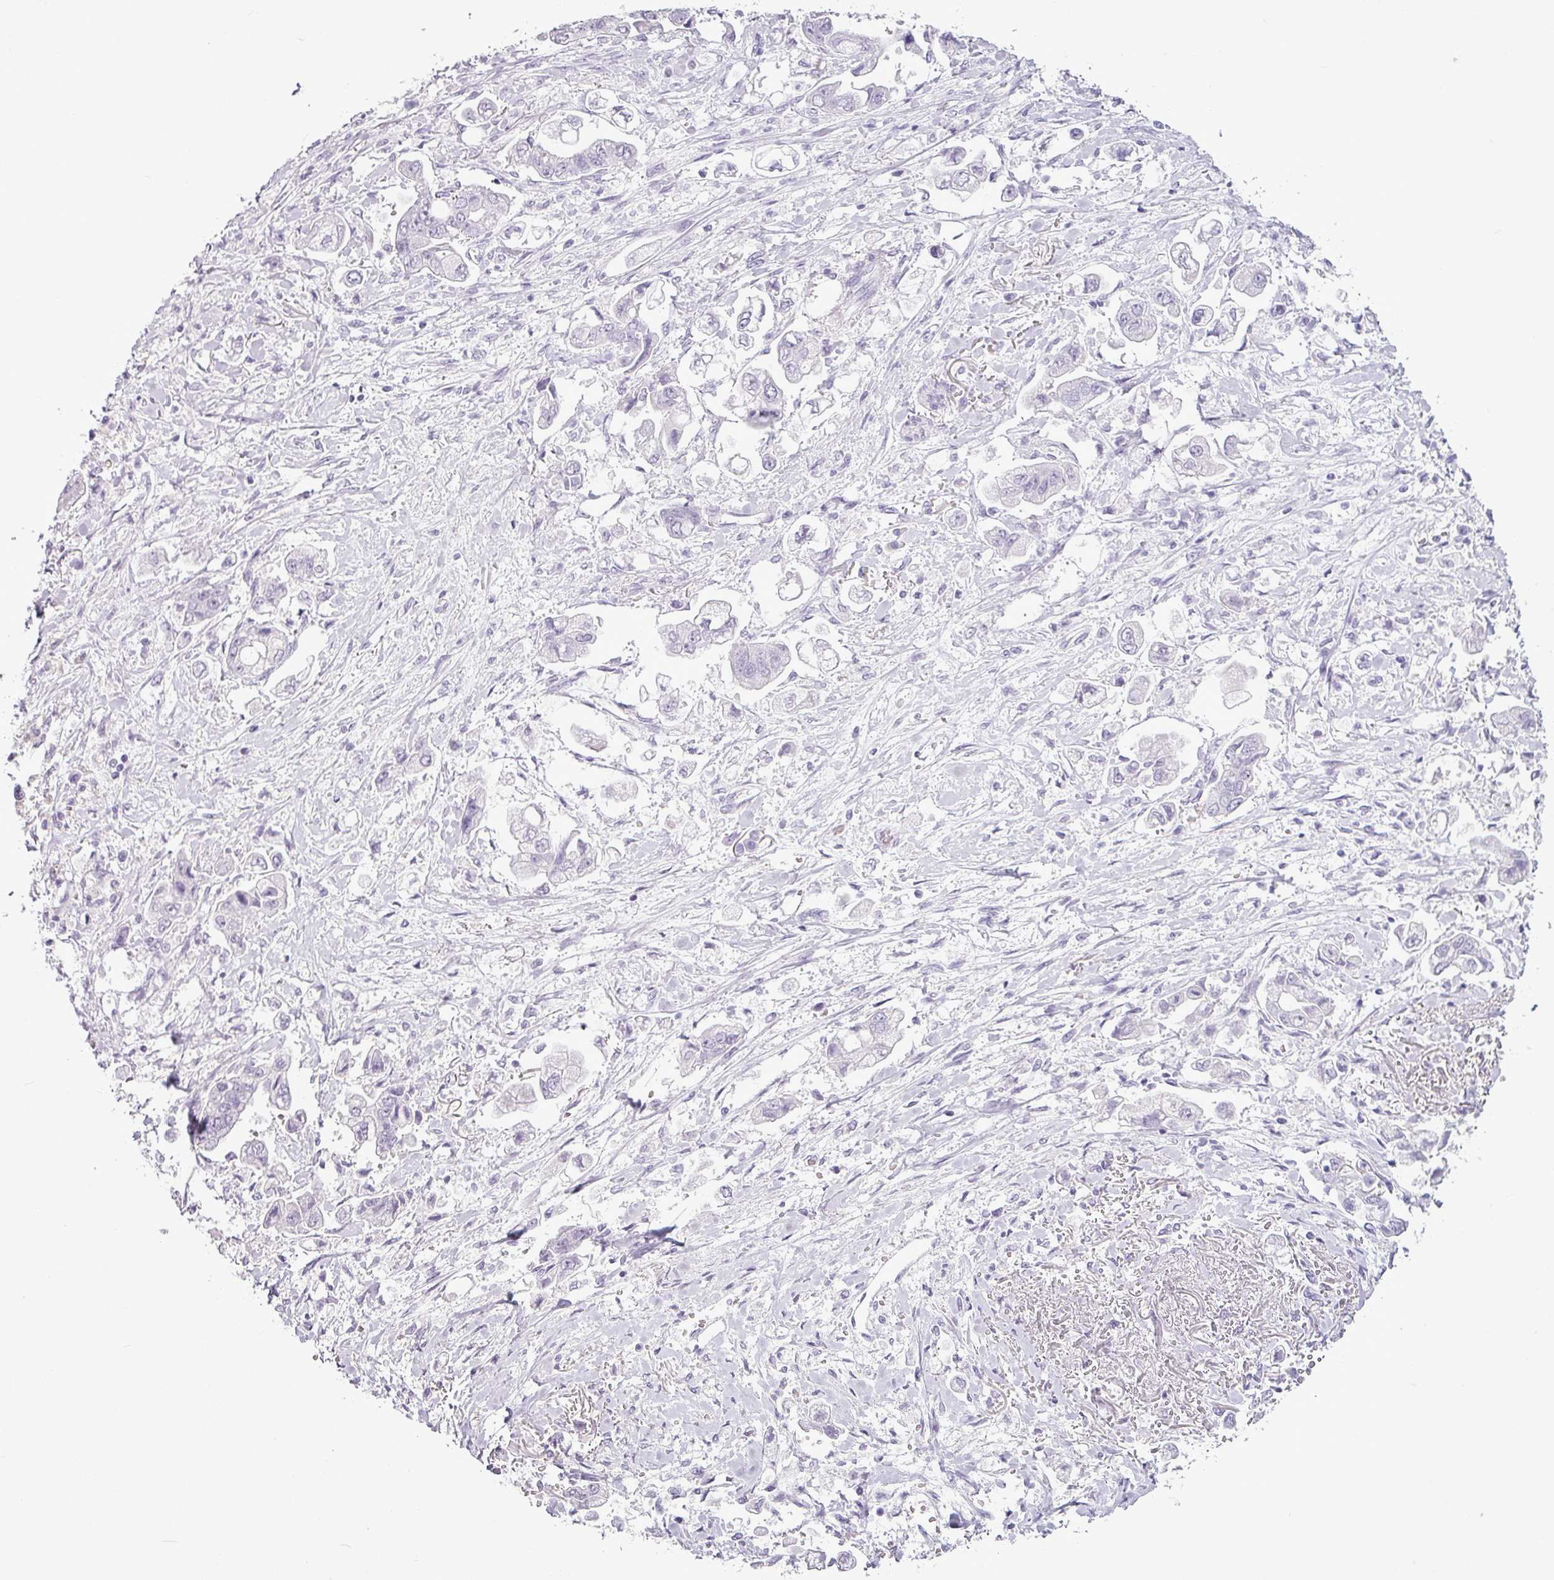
{"staining": {"intensity": "negative", "quantity": "none", "location": "none"}, "tissue": "stomach cancer", "cell_type": "Tumor cells", "image_type": "cancer", "snomed": [{"axis": "morphology", "description": "Adenocarcinoma, NOS"}, {"axis": "topography", "description": "Stomach"}], "caption": "An immunohistochemistry (IHC) micrograph of adenocarcinoma (stomach) is shown. There is no staining in tumor cells of adenocarcinoma (stomach). Nuclei are stained in blue.", "gene": "AMY2A", "patient": {"sex": "male", "age": 62}}